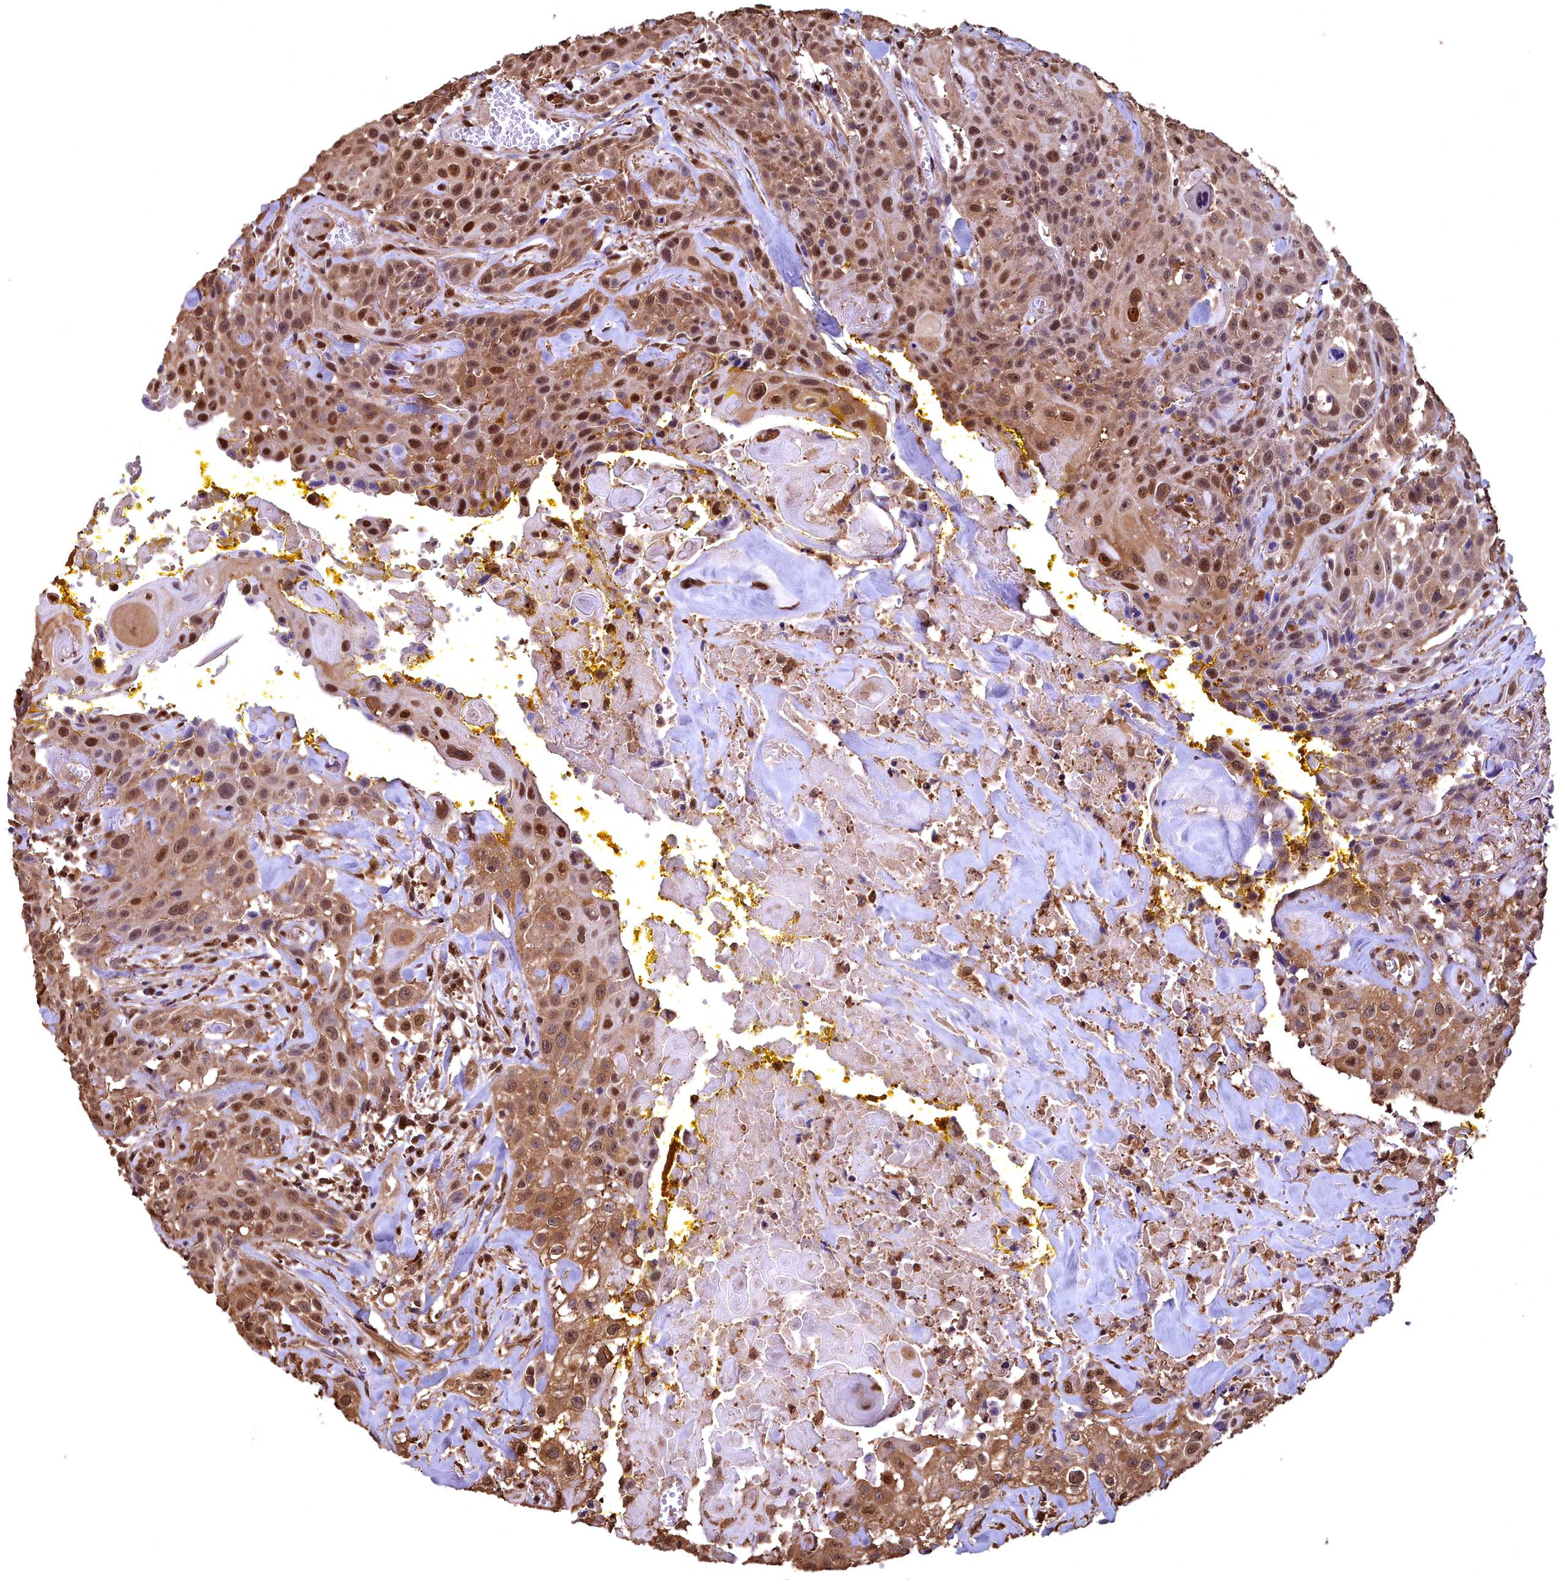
{"staining": {"intensity": "strong", "quantity": ">75%", "location": "cytoplasmic/membranous,nuclear"}, "tissue": "head and neck cancer", "cell_type": "Tumor cells", "image_type": "cancer", "snomed": [{"axis": "morphology", "description": "Squamous cell carcinoma, NOS"}, {"axis": "topography", "description": "Oral tissue"}, {"axis": "topography", "description": "Head-Neck"}], "caption": "Head and neck cancer tissue exhibits strong cytoplasmic/membranous and nuclear positivity in about >75% of tumor cells, visualized by immunohistochemistry.", "gene": "GAPDH", "patient": {"sex": "female", "age": 82}}